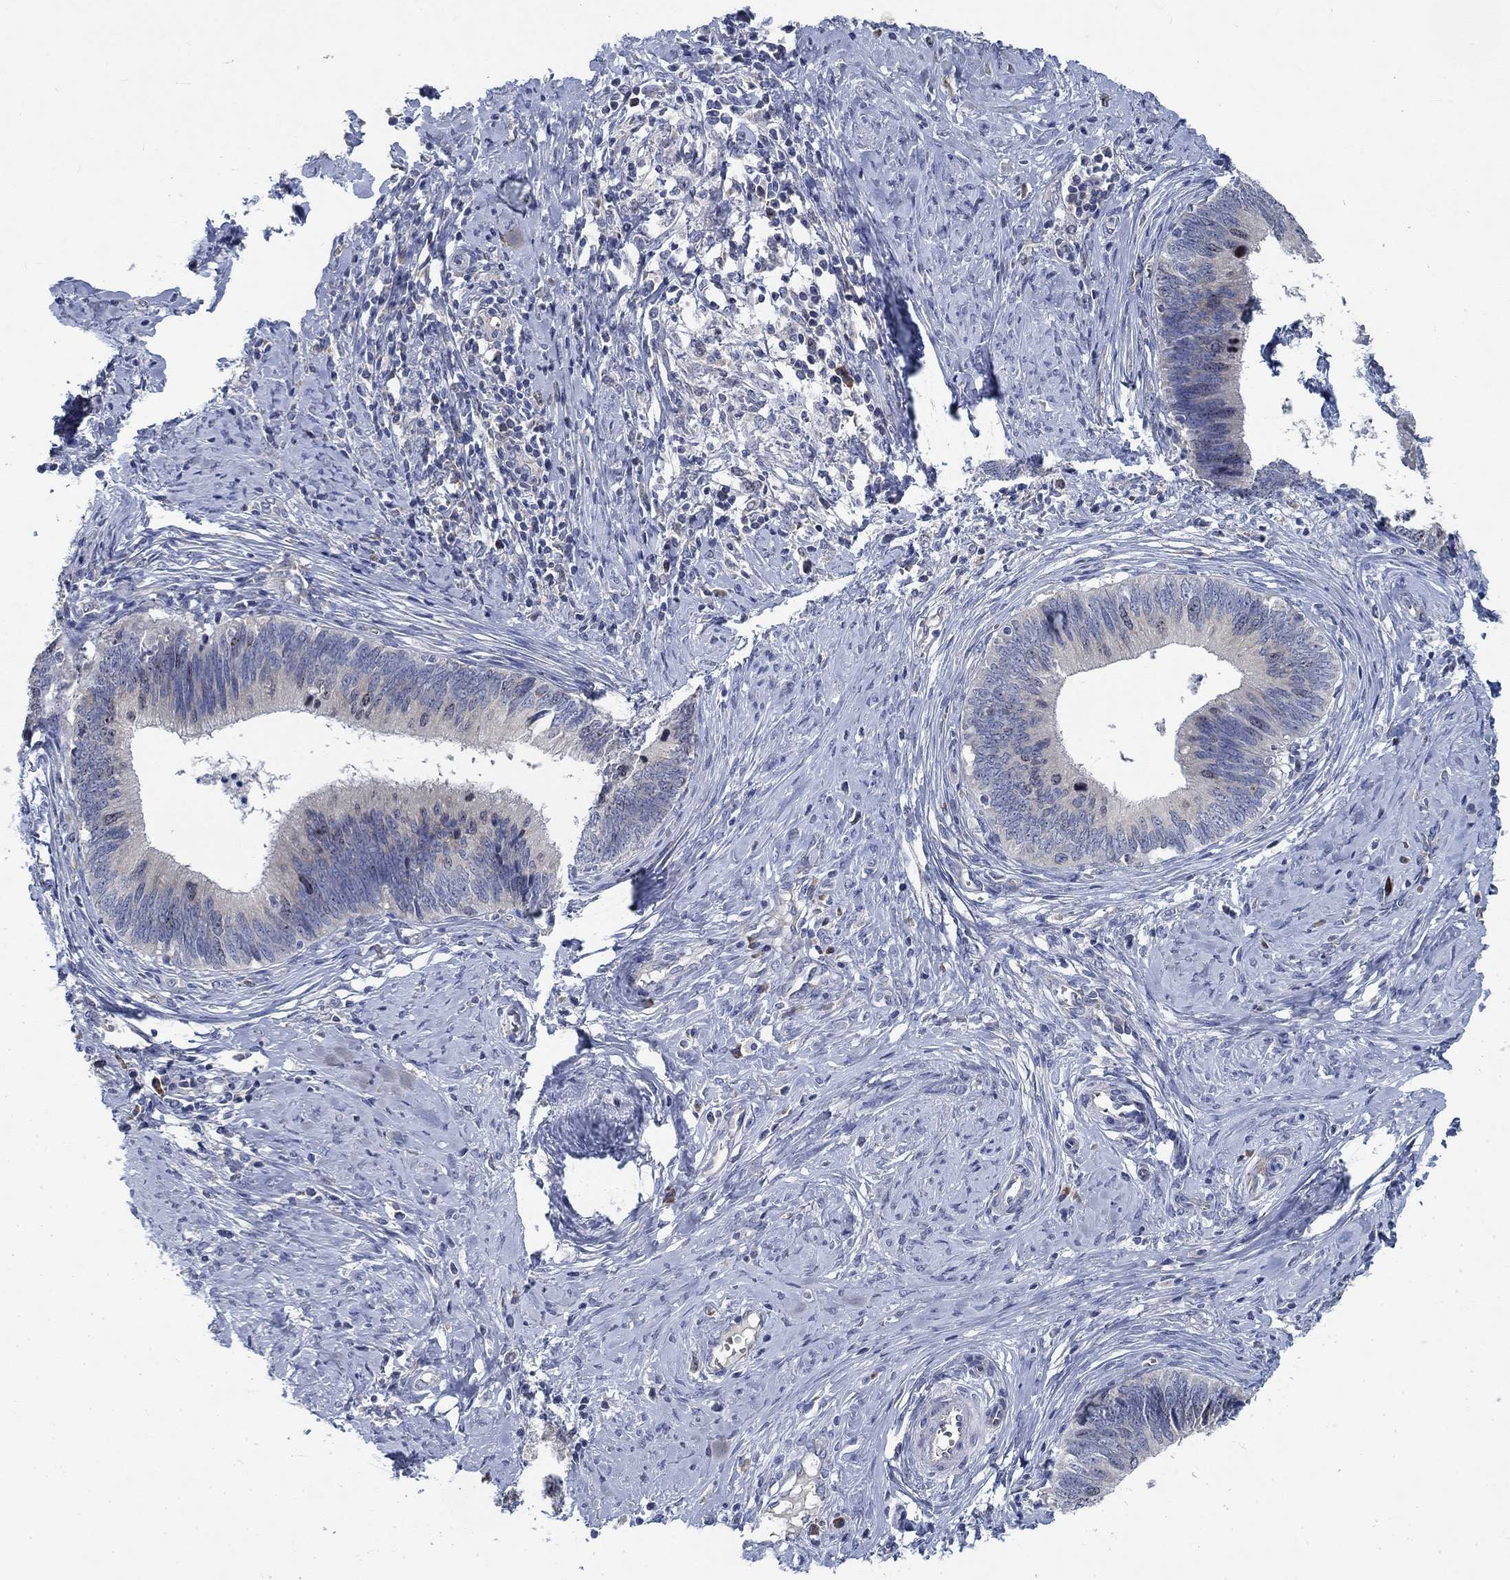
{"staining": {"intensity": "negative", "quantity": "none", "location": "none"}, "tissue": "cervical cancer", "cell_type": "Tumor cells", "image_type": "cancer", "snomed": [{"axis": "morphology", "description": "Adenocarcinoma, NOS"}, {"axis": "topography", "description": "Cervix"}], "caption": "Immunohistochemistry (IHC) micrograph of neoplastic tissue: cervical cancer stained with DAB (3,3'-diaminobenzidine) reveals no significant protein expression in tumor cells.", "gene": "MMP24", "patient": {"sex": "female", "age": 42}}